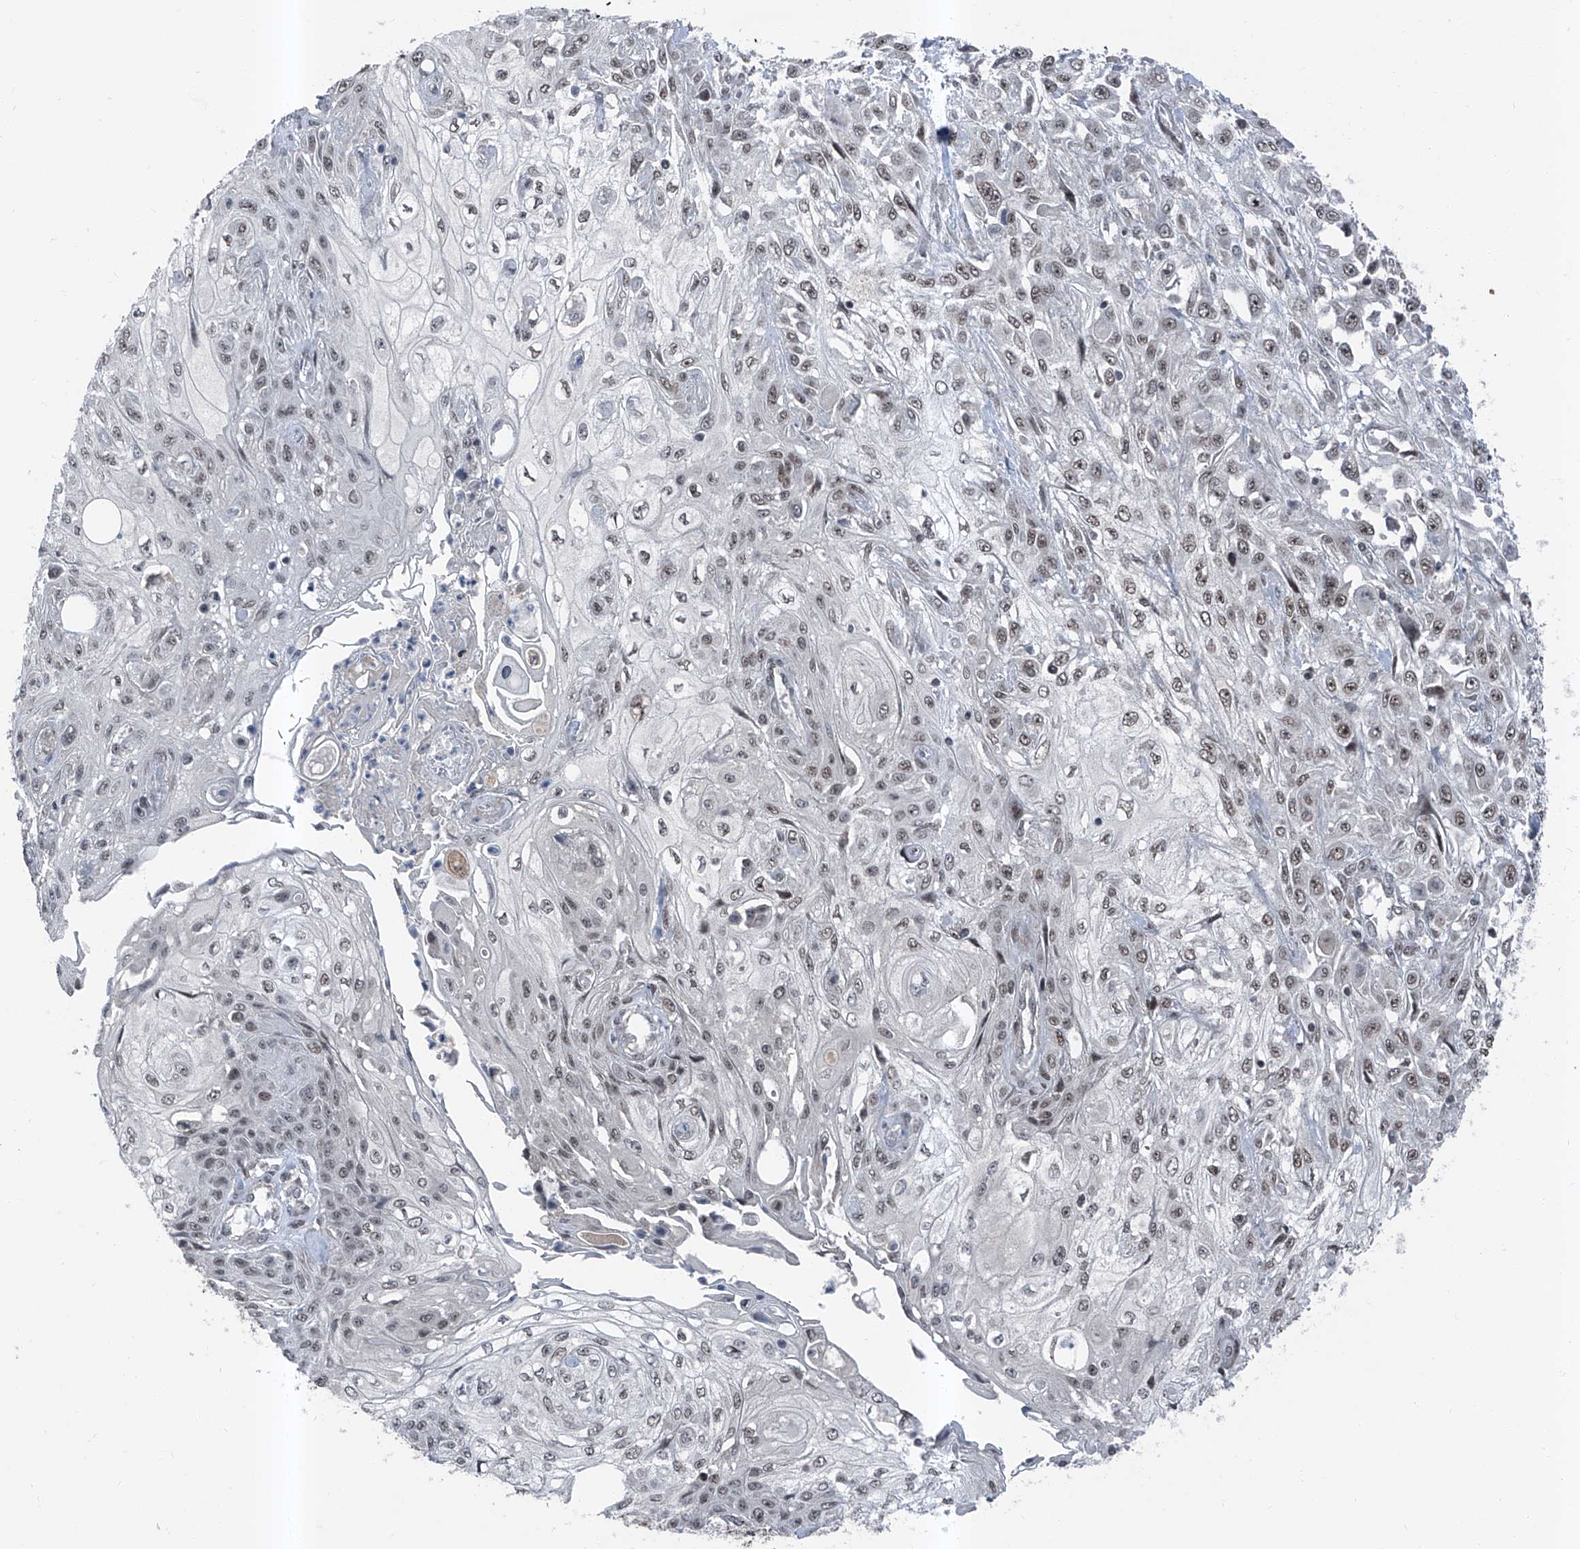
{"staining": {"intensity": "weak", "quantity": "25%-75%", "location": "nuclear"}, "tissue": "skin cancer", "cell_type": "Tumor cells", "image_type": "cancer", "snomed": [{"axis": "morphology", "description": "Squamous cell carcinoma, NOS"}, {"axis": "morphology", "description": "Squamous cell carcinoma, metastatic, NOS"}, {"axis": "topography", "description": "Skin"}, {"axis": "topography", "description": "Lymph node"}], "caption": "Approximately 25%-75% of tumor cells in skin cancer show weak nuclear protein staining as visualized by brown immunohistochemical staining.", "gene": "BMI1", "patient": {"sex": "male", "age": 75}}